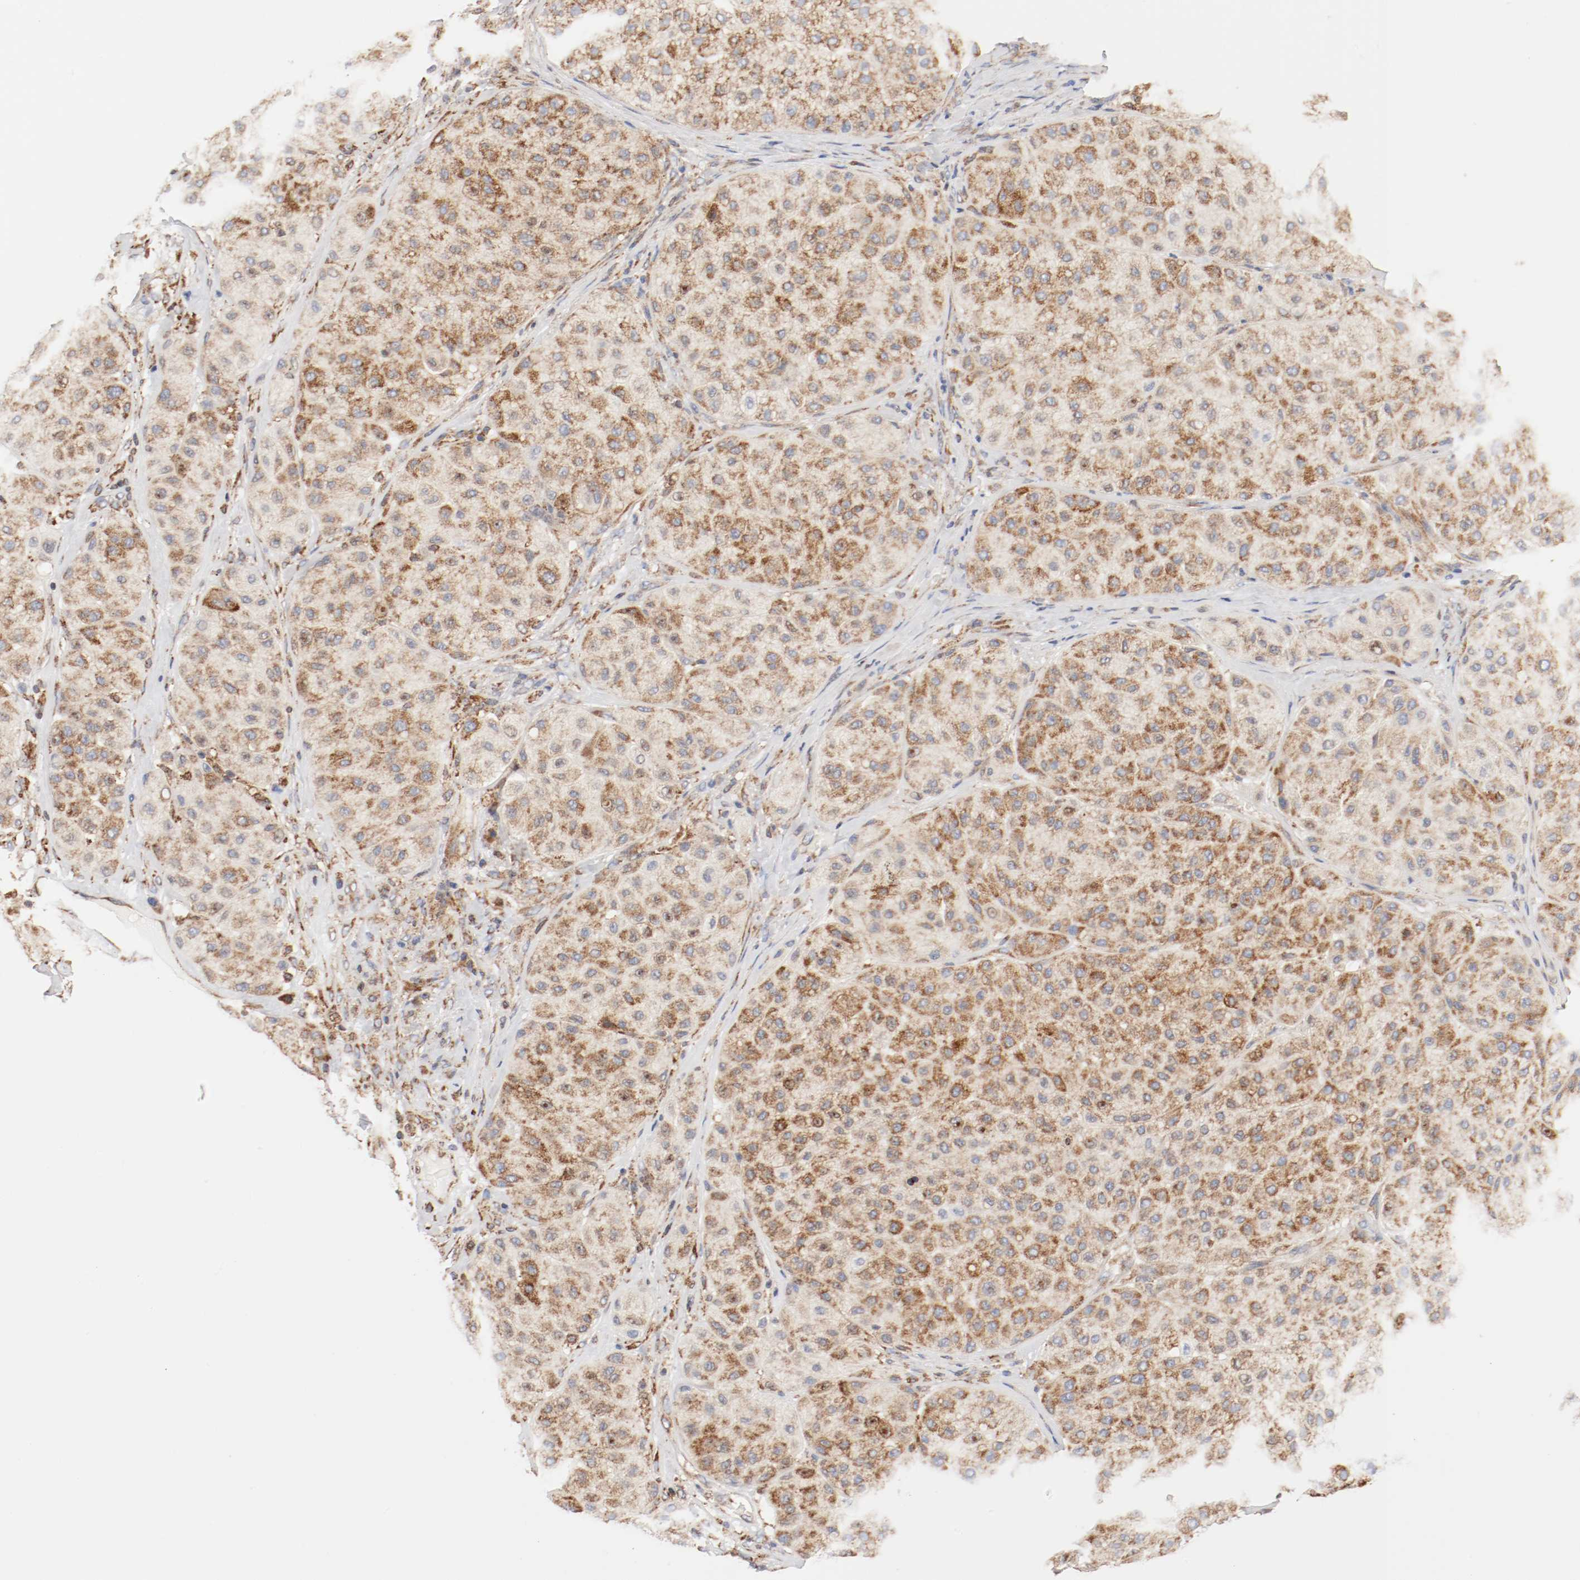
{"staining": {"intensity": "moderate", "quantity": ">75%", "location": "cytoplasmic/membranous"}, "tissue": "melanoma", "cell_type": "Tumor cells", "image_type": "cancer", "snomed": [{"axis": "morphology", "description": "Normal tissue, NOS"}, {"axis": "morphology", "description": "Malignant melanoma, Metastatic site"}, {"axis": "topography", "description": "Skin"}], "caption": "Human melanoma stained with a protein marker demonstrates moderate staining in tumor cells.", "gene": "PDPK1", "patient": {"sex": "male", "age": 41}}